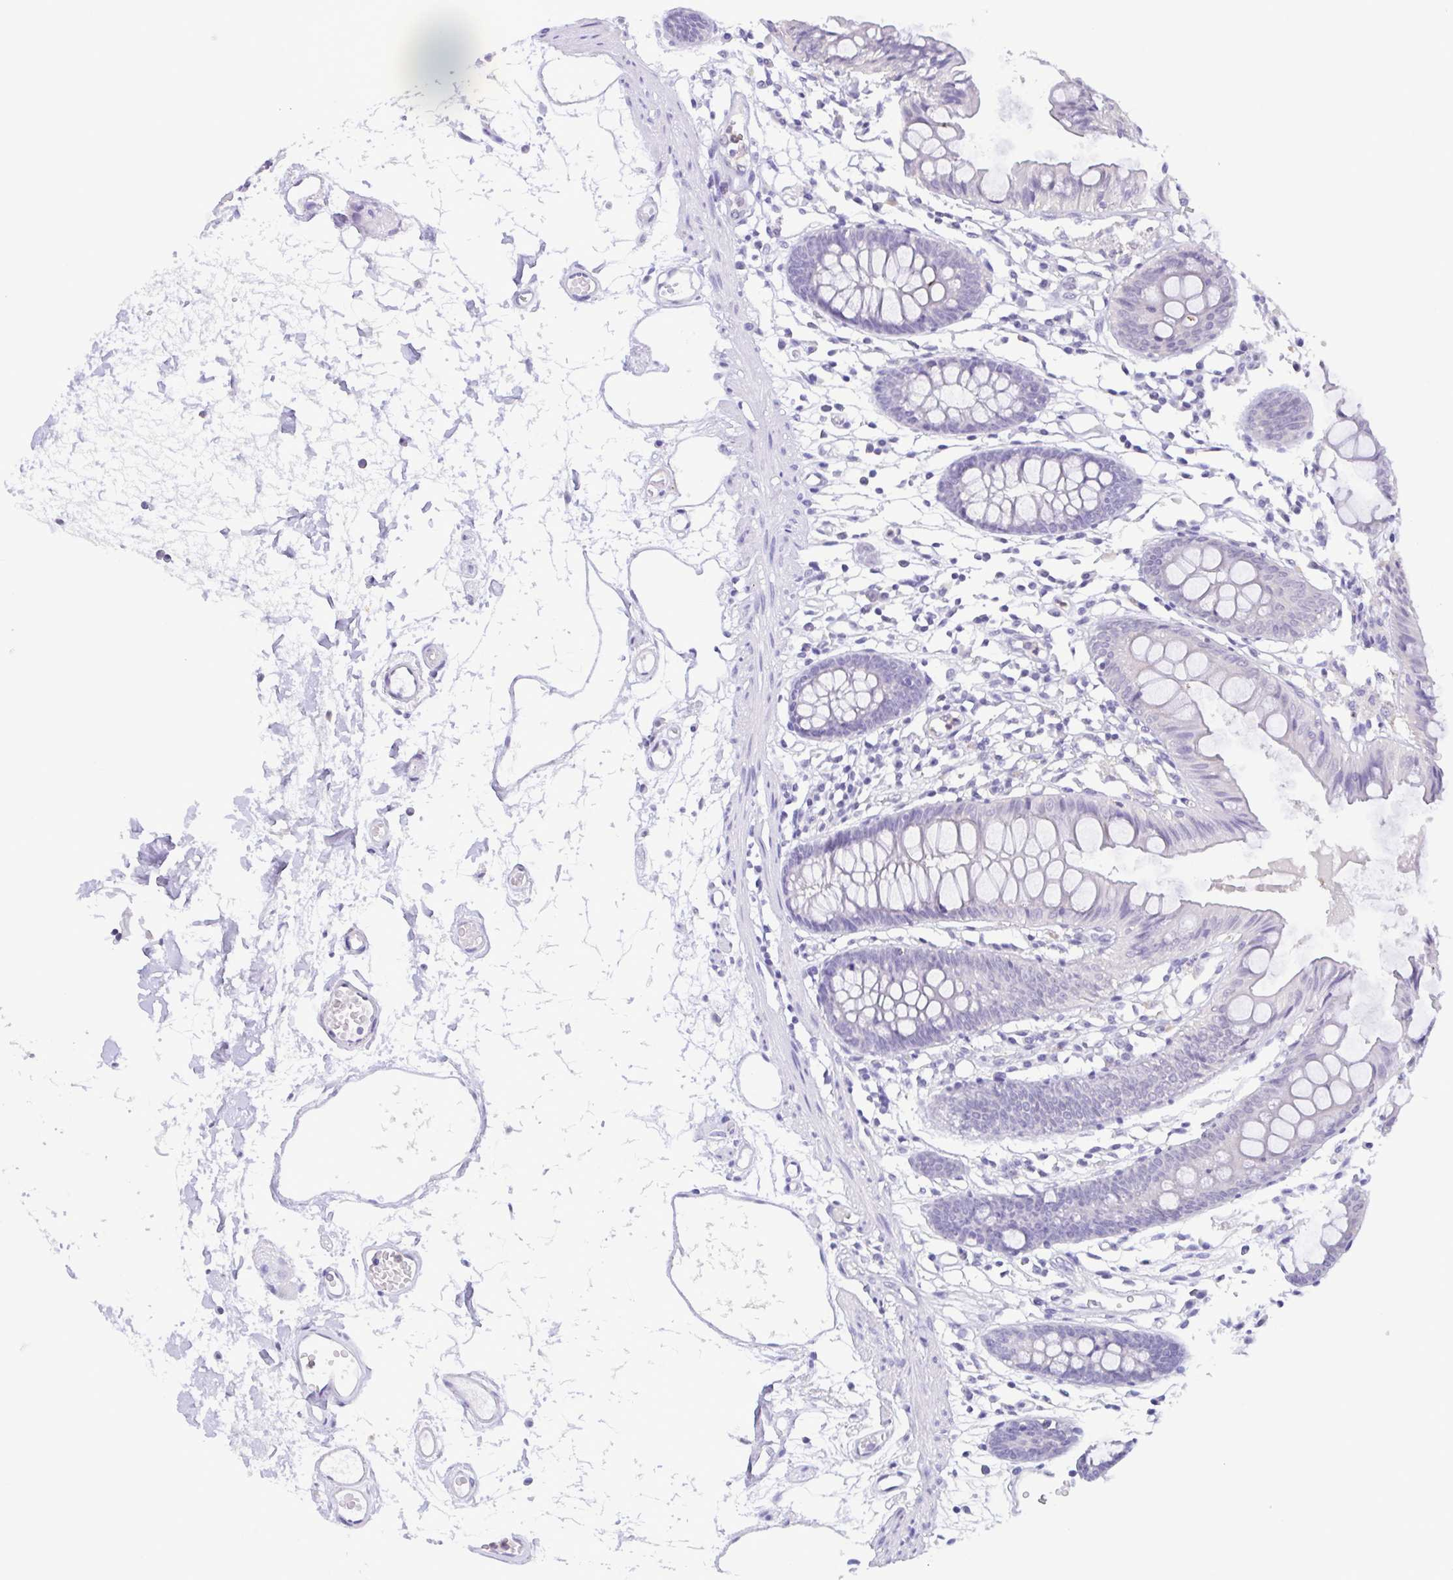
{"staining": {"intensity": "negative", "quantity": "none", "location": "none"}, "tissue": "colon", "cell_type": "Endothelial cells", "image_type": "normal", "snomed": [{"axis": "morphology", "description": "Normal tissue, NOS"}, {"axis": "topography", "description": "Colon"}], "caption": "Histopathology image shows no protein expression in endothelial cells of benign colon. The staining was performed using DAB (3,3'-diaminobenzidine) to visualize the protein expression in brown, while the nuclei were stained in blue with hematoxylin (Magnification: 20x).", "gene": "LDHC", "patient": {"sex": "female", "age": 84}}